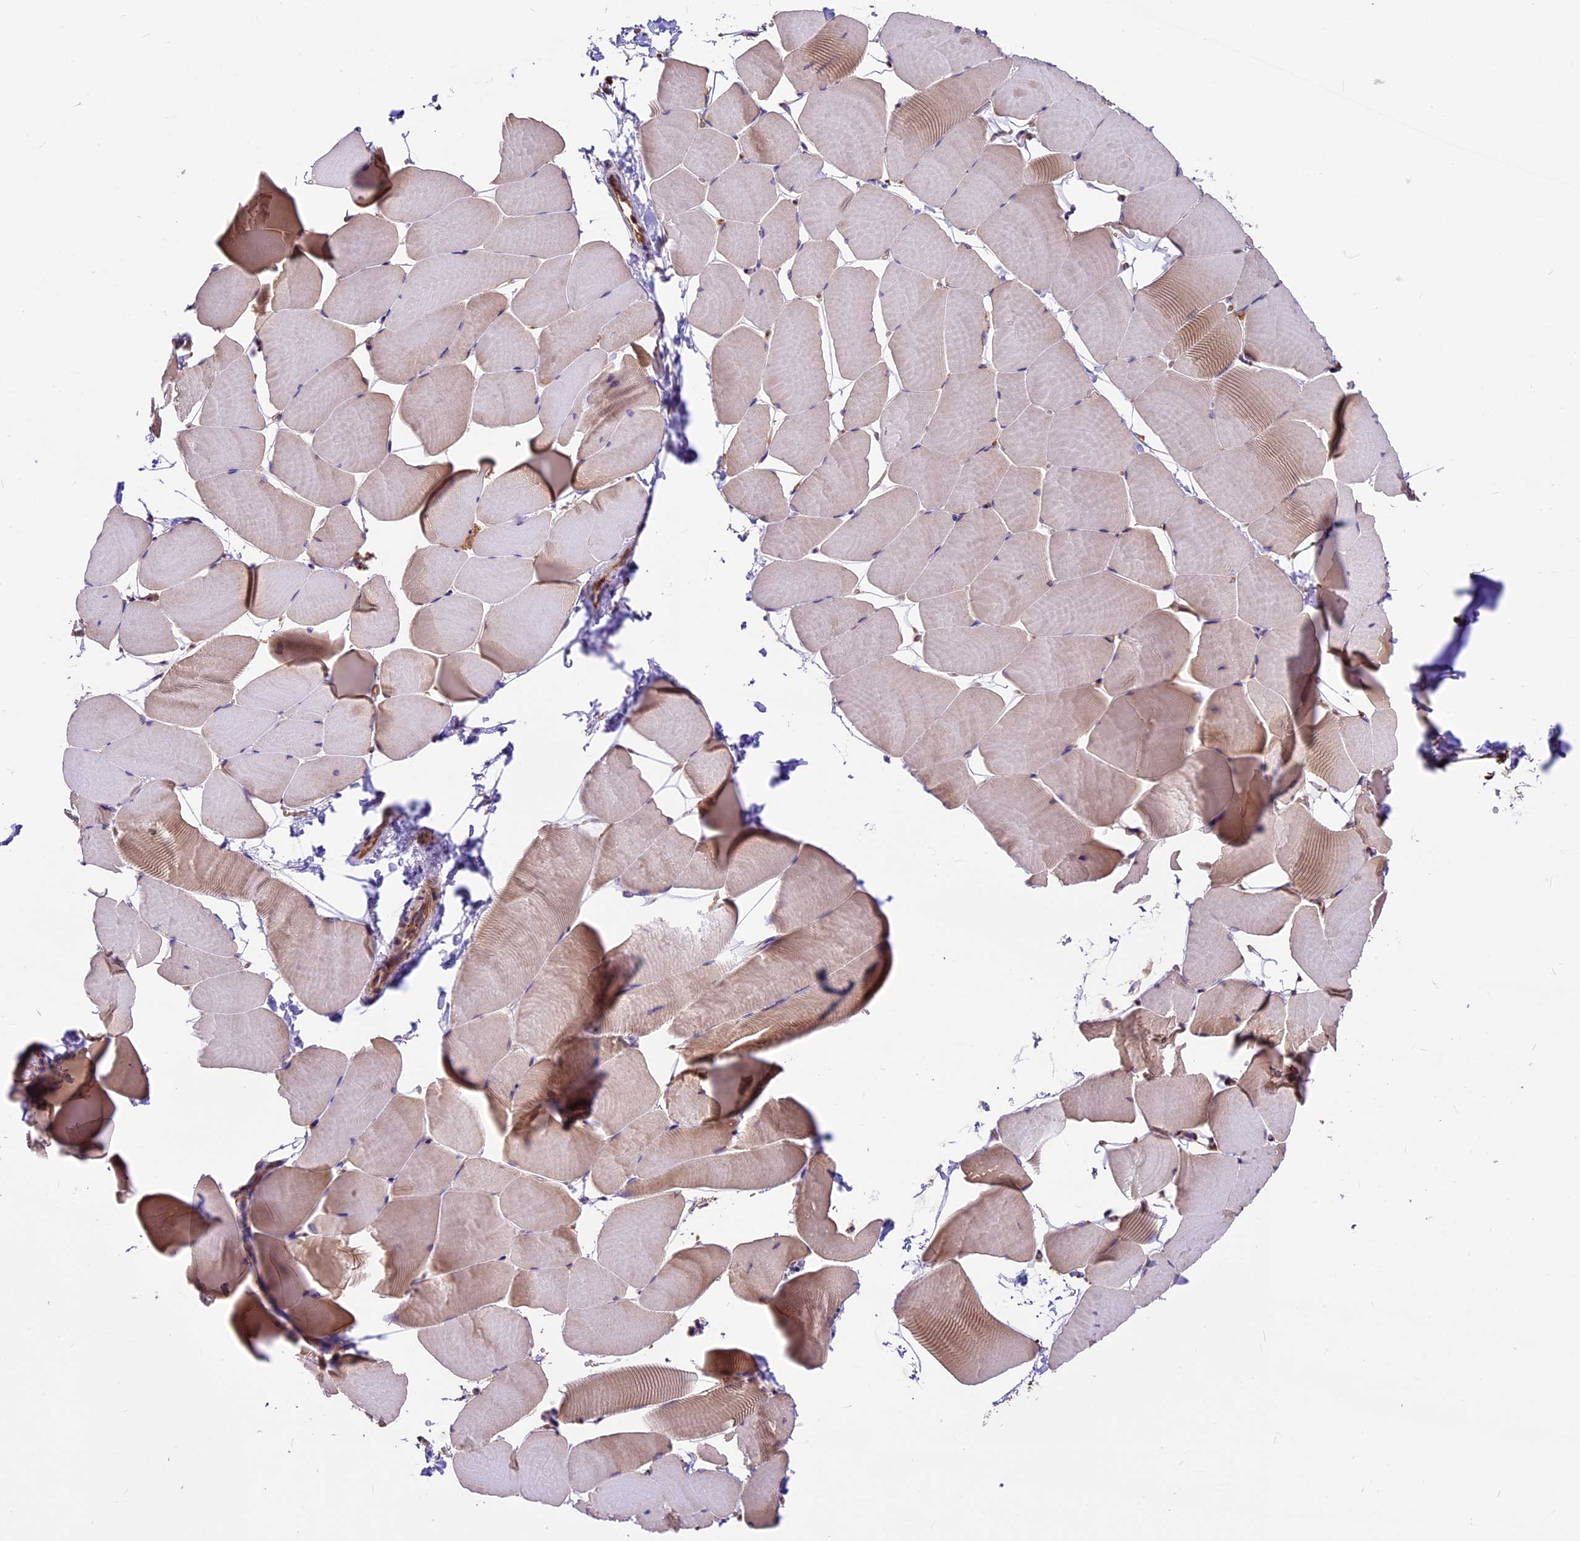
{"staining": {"intensity": "moderate", "quantity": "25%-75%", "location": "cytoplasmic/membranous"}, "tissue": "skeletal muscle", "cell_type": "Myocytes", "image_type": "normal", "snomed": [{"axis": "morphology", "description": "Normal tissue, NOS"}, {"axis": "topography", "description": "Skeletal muscle"}], "caption": "Immunohistochemistry of unremarkable human skeletal muscle demonstrates medium levels of moderate cytoplasmic/membranous positivity in approximately 25%-75% of myocytes.", "gene": "KARS1", "patient": {"sex": "male", "age": 25}}